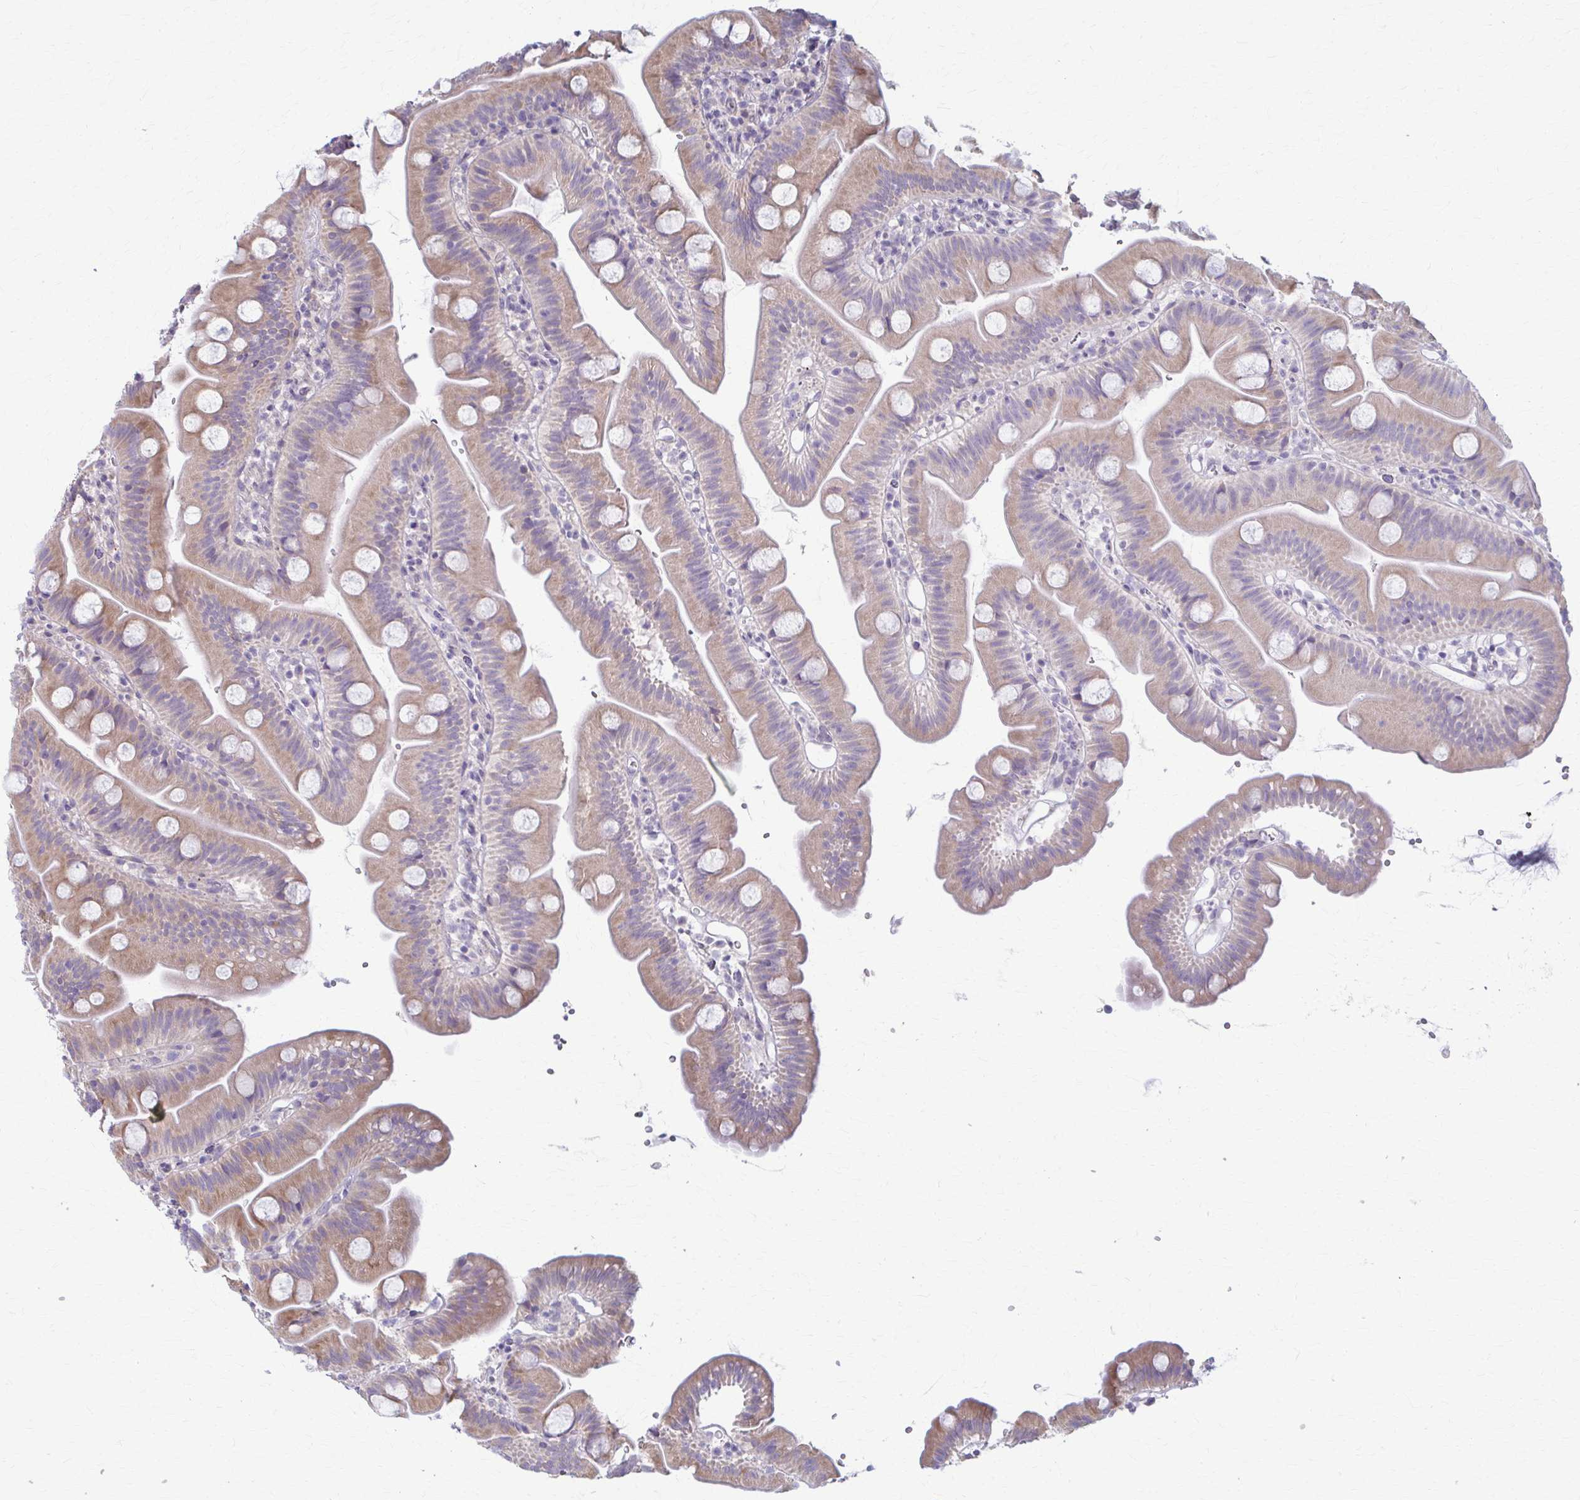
{"staining": {"intensity": "weak", "quantity": "25%-75%", "location": "cytoplasmic/membranous"}, "tissue": "small intestine", "cell_type": "Glandular cells", "image_type": "normal", "snomed": [{"axis": "morphology", "description": "Normal tissue, NOS"}, {"axis": "topography", "description": "Small intestine"}], "caption": "Immunohistochemistry micrograph of unremarkable human small intestine stained for a protein (brown), which displays low levels of weak cytoplasmic/membranous expression in about 25%-75% of glandular cells.", "gene": "PRKRA", "patient": {"sex": "female", "age": 68}}